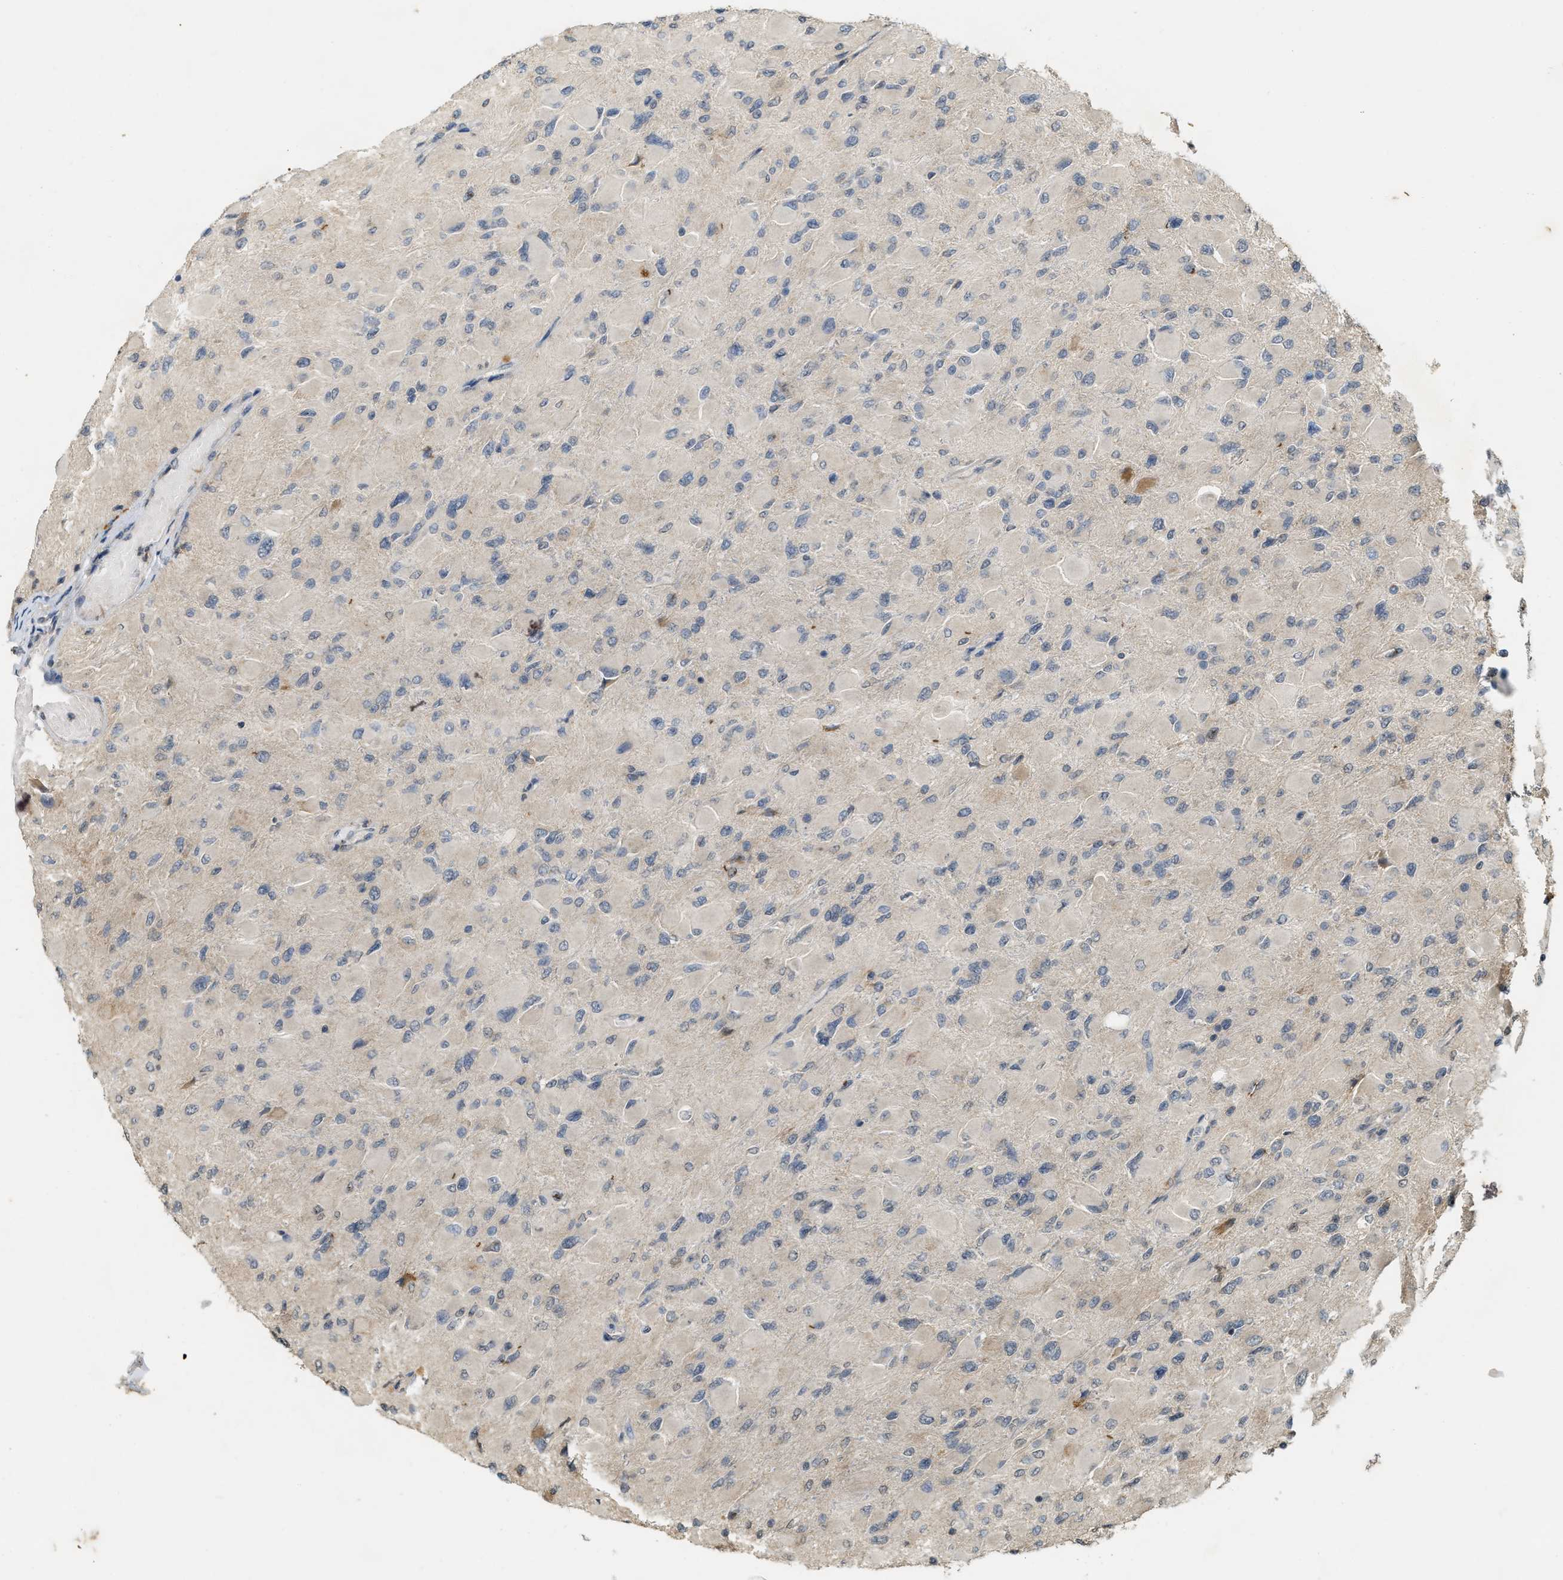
{"staining": {"intensity": "negative", "quantity": "none", "location": "none"}, "tissue": "glioma", "cell_type": "Tumor cells", "image_type": "cancer", "snomed": [{"axis": "morphology", "description": "Glioma, malignant, High grade"}, {"axis": "topography", "description": "Cerebral cortex"}], "caption": "Tumor cells are negative for brown protein staining in glioma.", "gene": "KIF21A", "patient": {"sex": "female", "age": 36}}